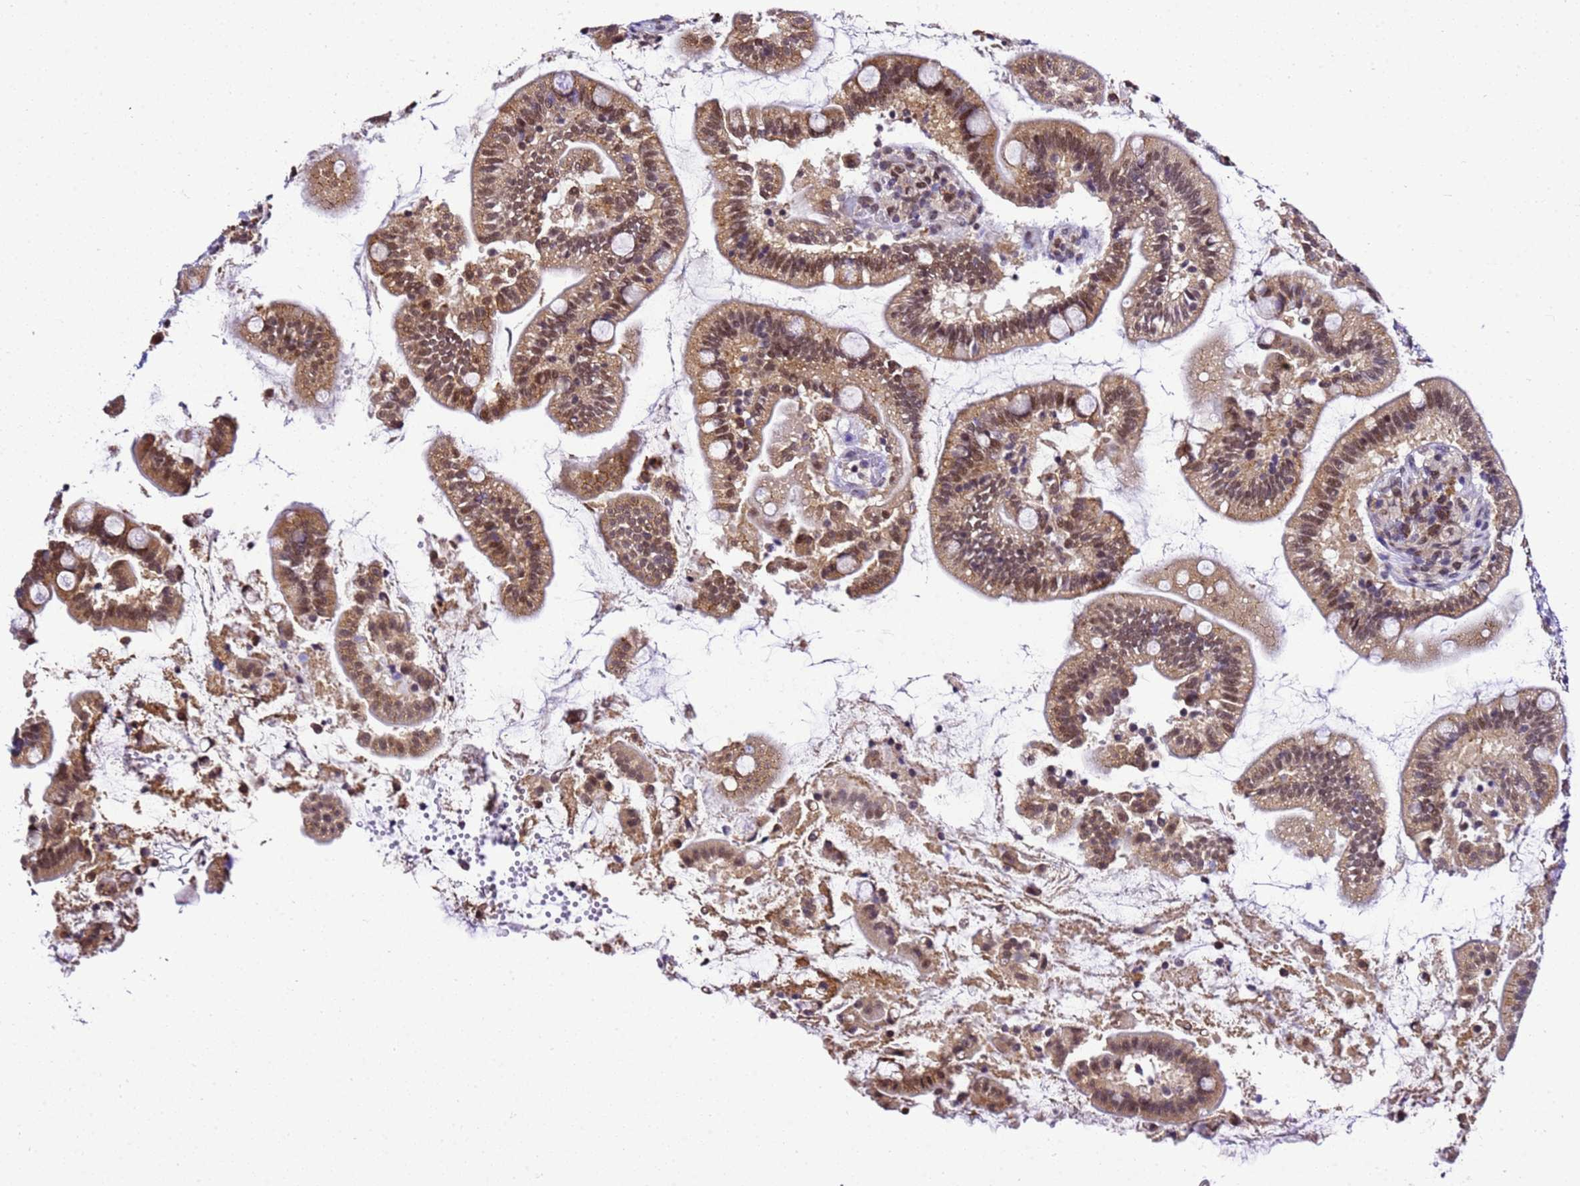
{"staining": {"intensity": "moderate", "quantity": ">75%", "location": "cytoplasmic/membranous,nuclear"}, "tissue": "small intestine", "cell_type": "Glandular cells", "image_type": "normal", "snomed": [{"axis": "morphology", "description": "Normal tissue, NOS"}, {"axis": "topography", "description": "Small intestine"}], "caption": "Human small intestine stained for a protein (brown) displays moderate cytoplasmic/membranous,nuclear positive positivity in about >75% of glandular cells.", "gene": "SMN1", "patient": {"sex": "female", "age": 64}}